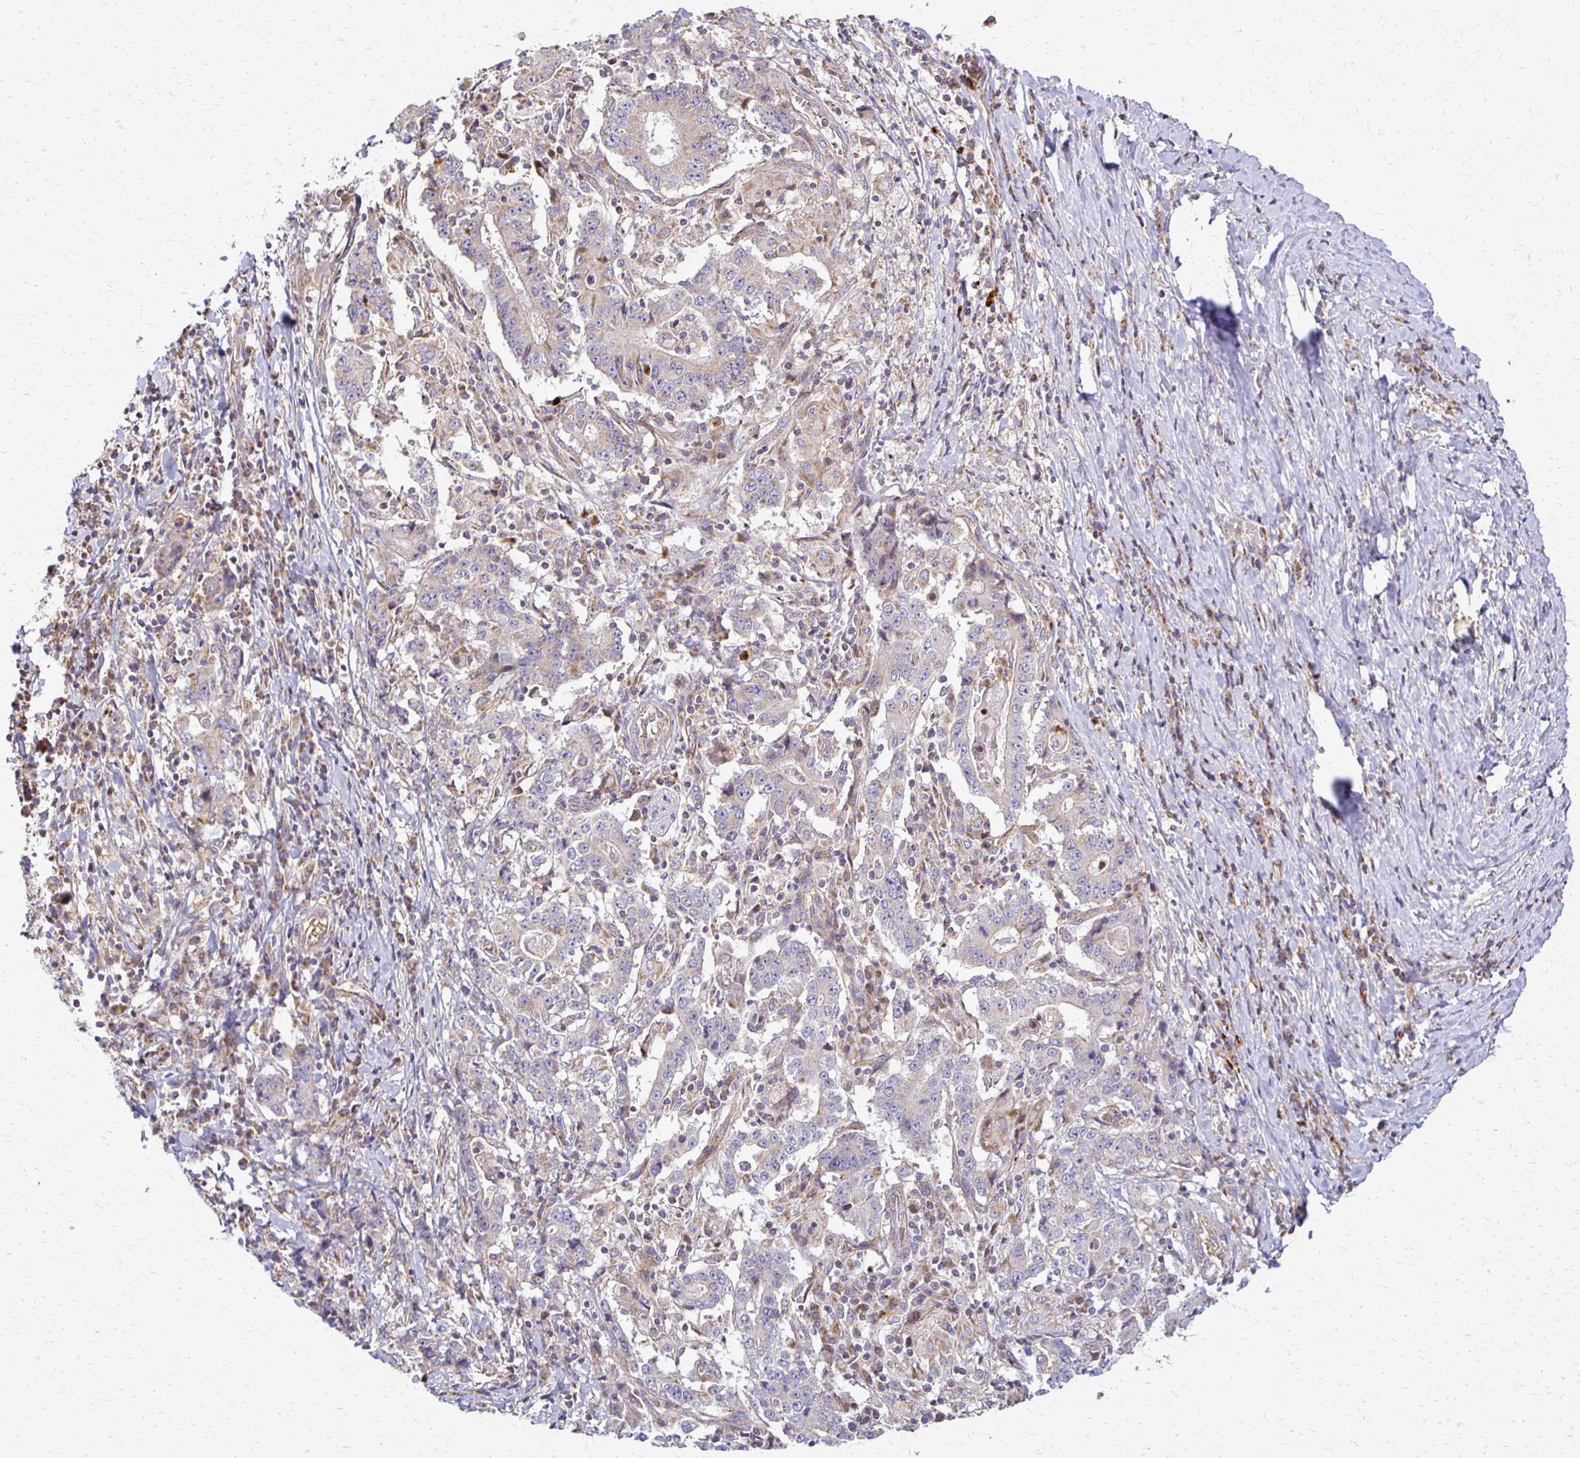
{"staining": {"intensity": "negative", "quantity": "none", "location": "none"}, "tissue": "stomach cancer", "cell_type": "Tumor cells", "image_type": "cancer", "snomed": [{"axis": "morphology", "description": "Normal tissue, NOS"}, {"axis": "morphology", "description": "Adenocarcinoma, NOS"}, {"axis": "topography", "description": "Stomach, upper"}, {"axis": "topography", "description": "Stomach"}], "caption": "Human stomach adenocarcinoma stained for a protein using IHC shows no staining in tumor cells.", "gene": "EIF4EBP2", "patient": {"sex": "male", "age": 59}}